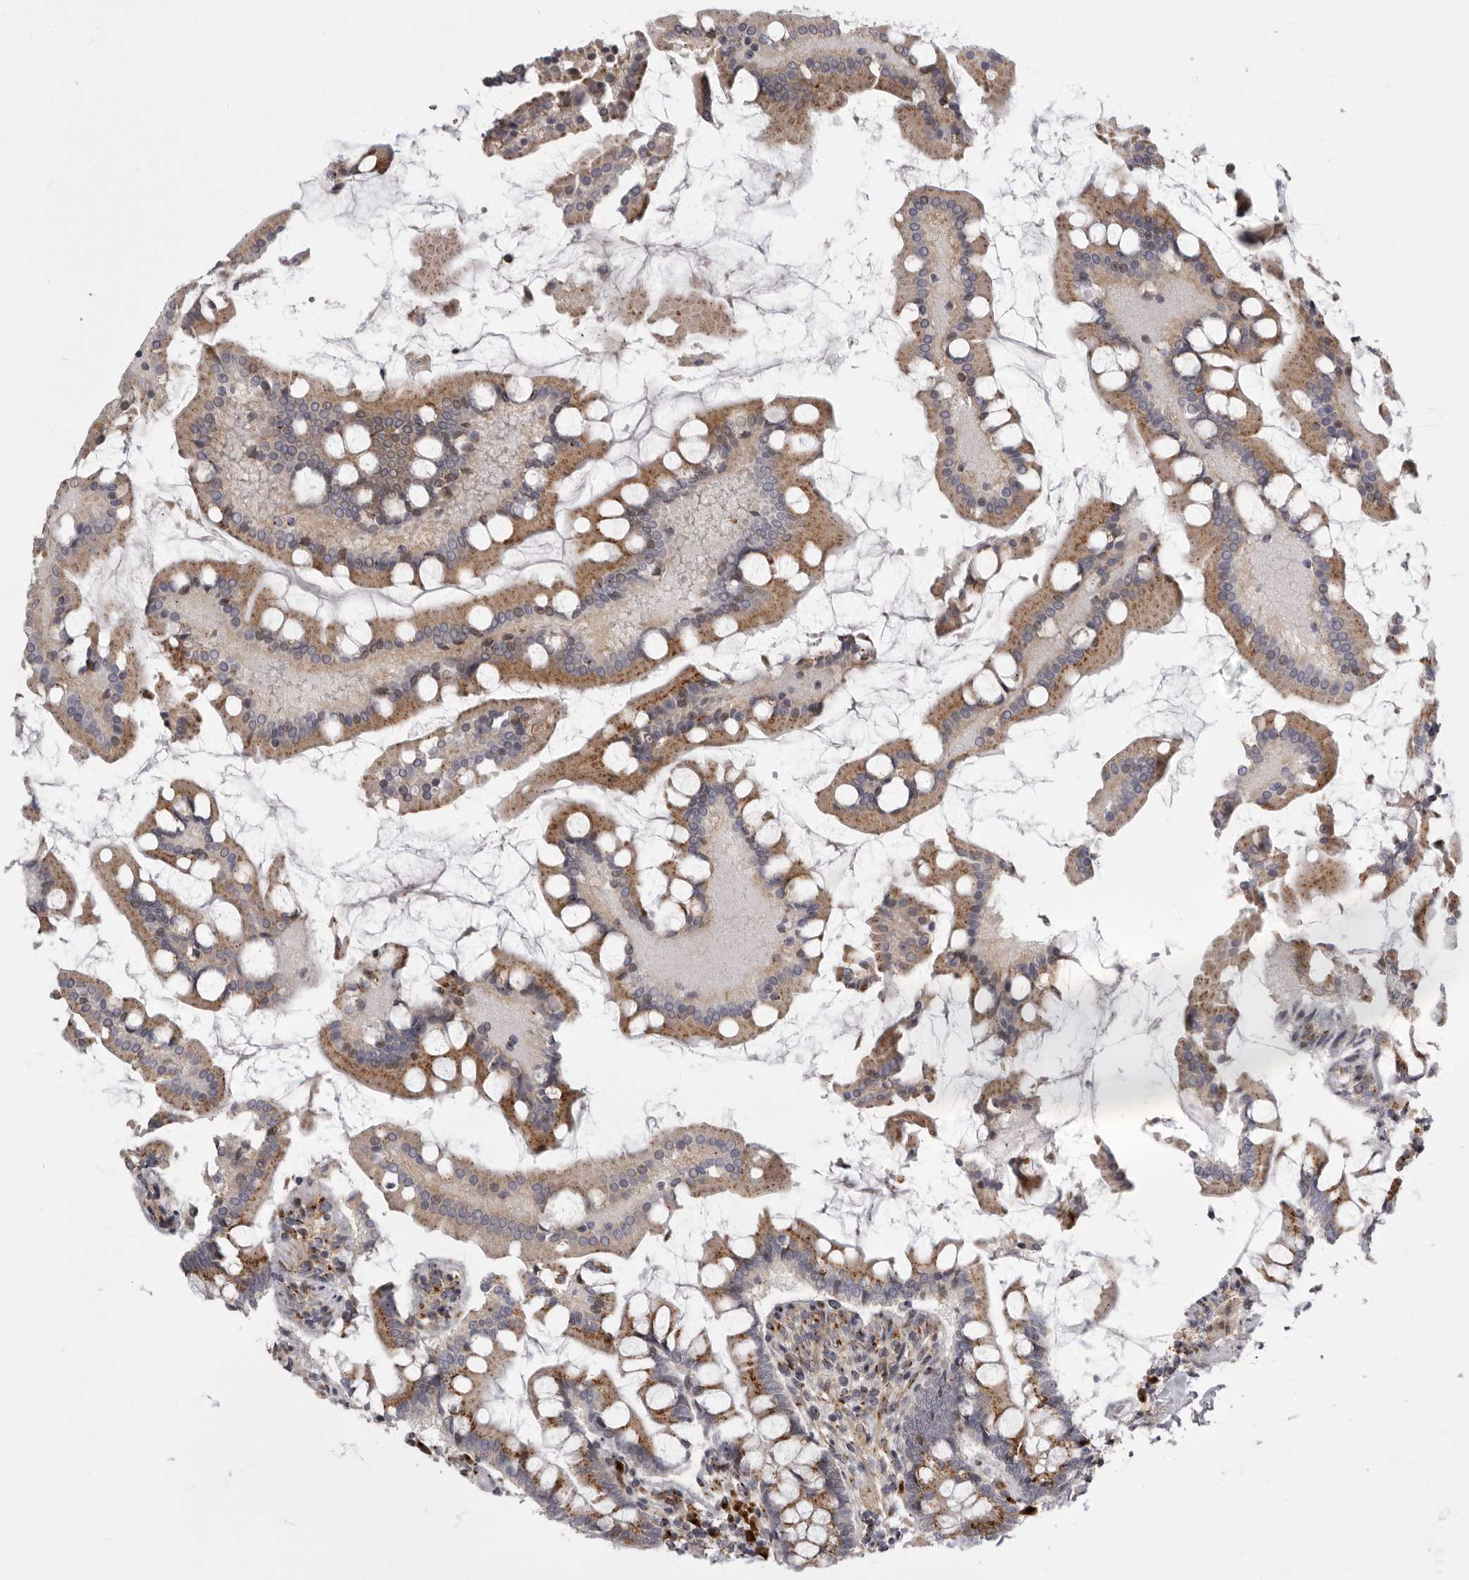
{"staining": {"intensity": "moderate", "quantity": ">75%", "location": "cytoplasmic/membranous"}, "tissue": "small intestine", "cell_type": "Glandular cells", "image_type": "normal", "snomed": [{"axis": "morphology", "description": "Normal tissue, NOS"}, {"axis": "topography", "description": "Small intestine"}], "caption": "A medium amount of moderate cytoplasmic/membranous expression is appreciated in approximately >75% of glandular cells in unremarkable small intestine. (Brightfield microscopy of DAB IHC at high magnification).", "gene": "WDR47", "patient": {"sex": "male", "age": 41}}